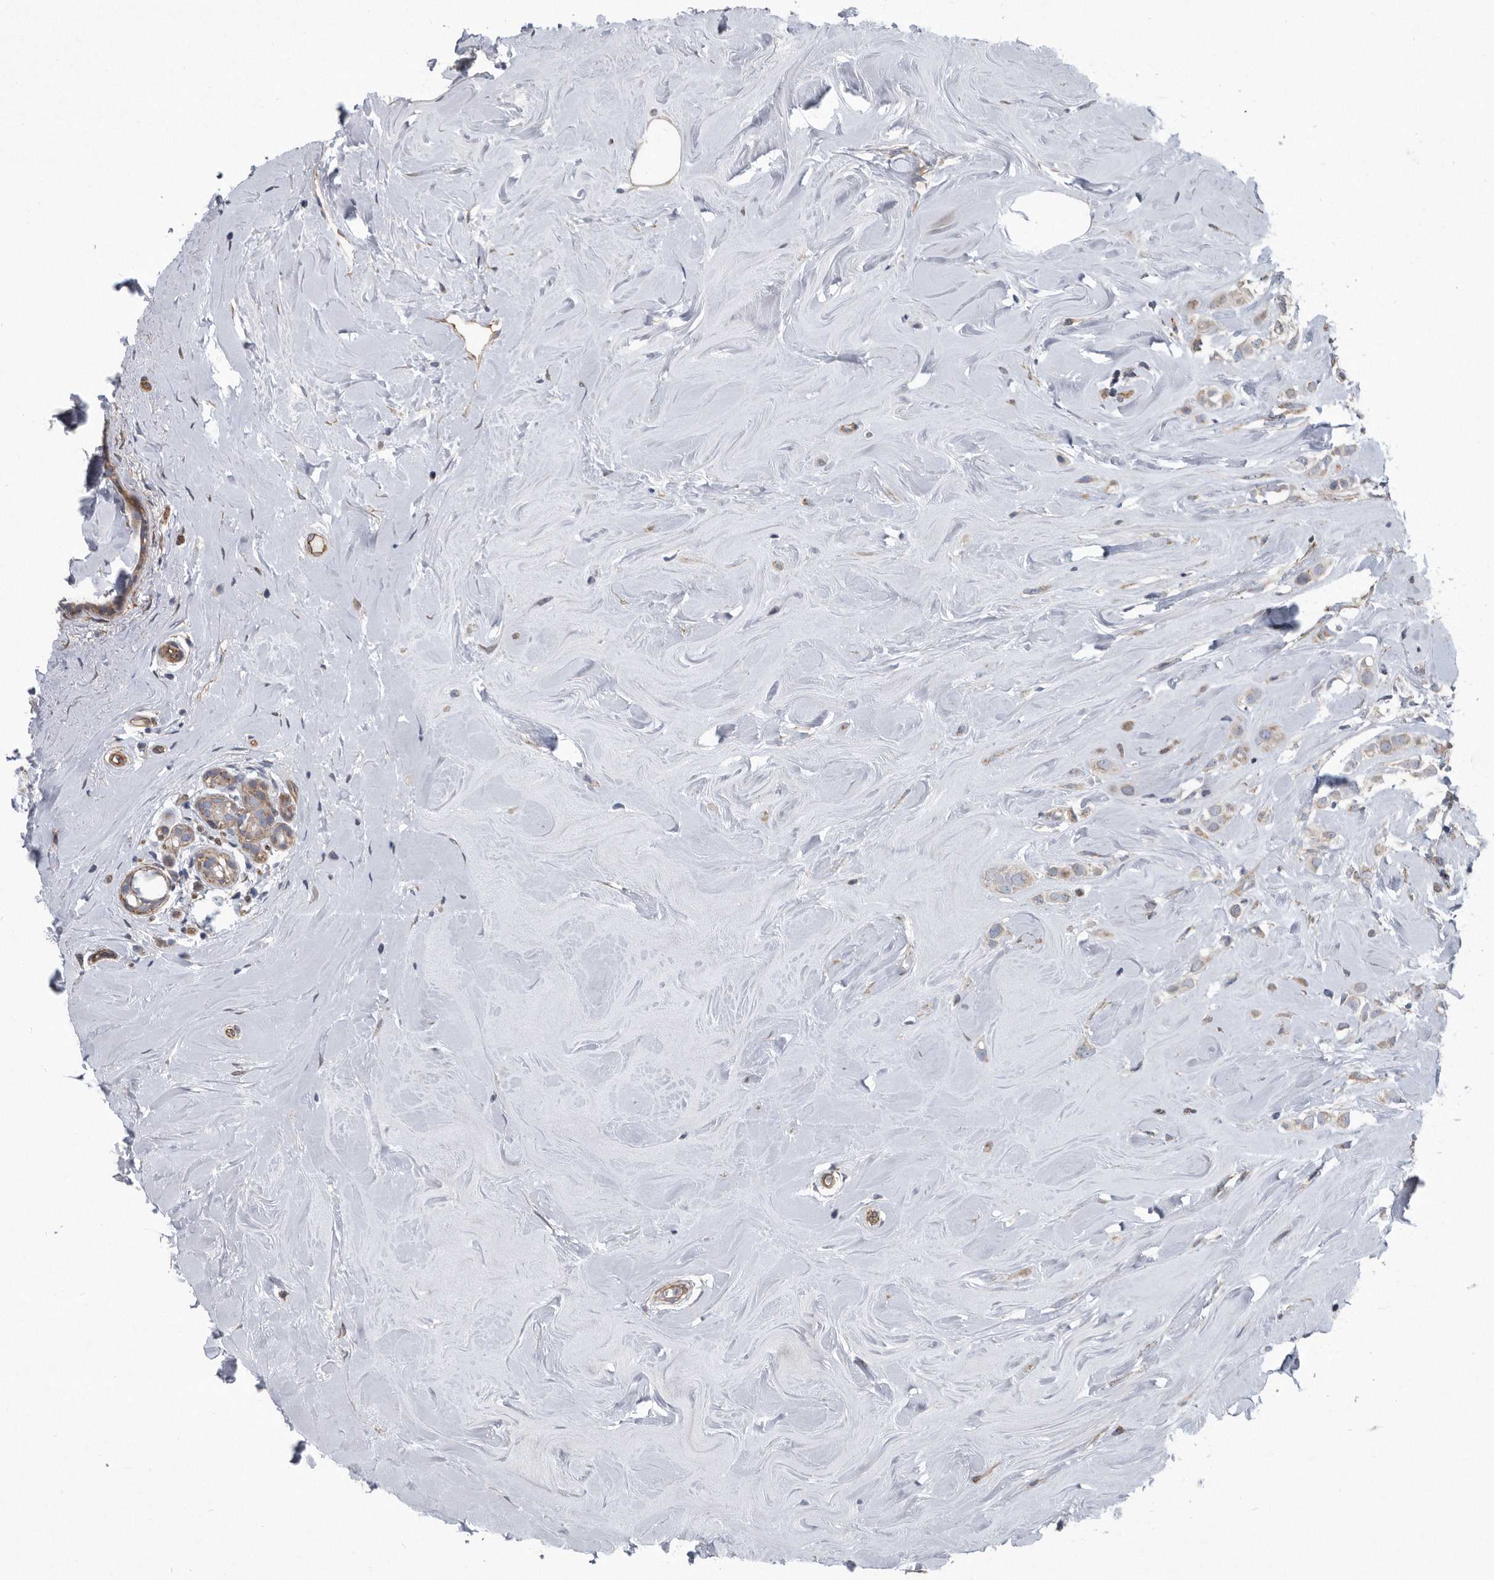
{"staining": {"intensity": "weak", "quantity": "<25%", "location": "cytoplasmic/membranous"}, "tissue": "breast cancer", "cell_type": "Tumor cells", "image_type": "cancer", "snomed": [{"axis": "morphology", "description": "Lobular carcinoma"}, {"axis": "topography", "description": "Breast"}], "caption": "This is an immunohistochemistry (IHC) photomicrograph of human breast lobular carcinoma. There is no staining in tumor cells.", "gene": "ARMCX1", "patient": {"sex": "female", "age": 47}}